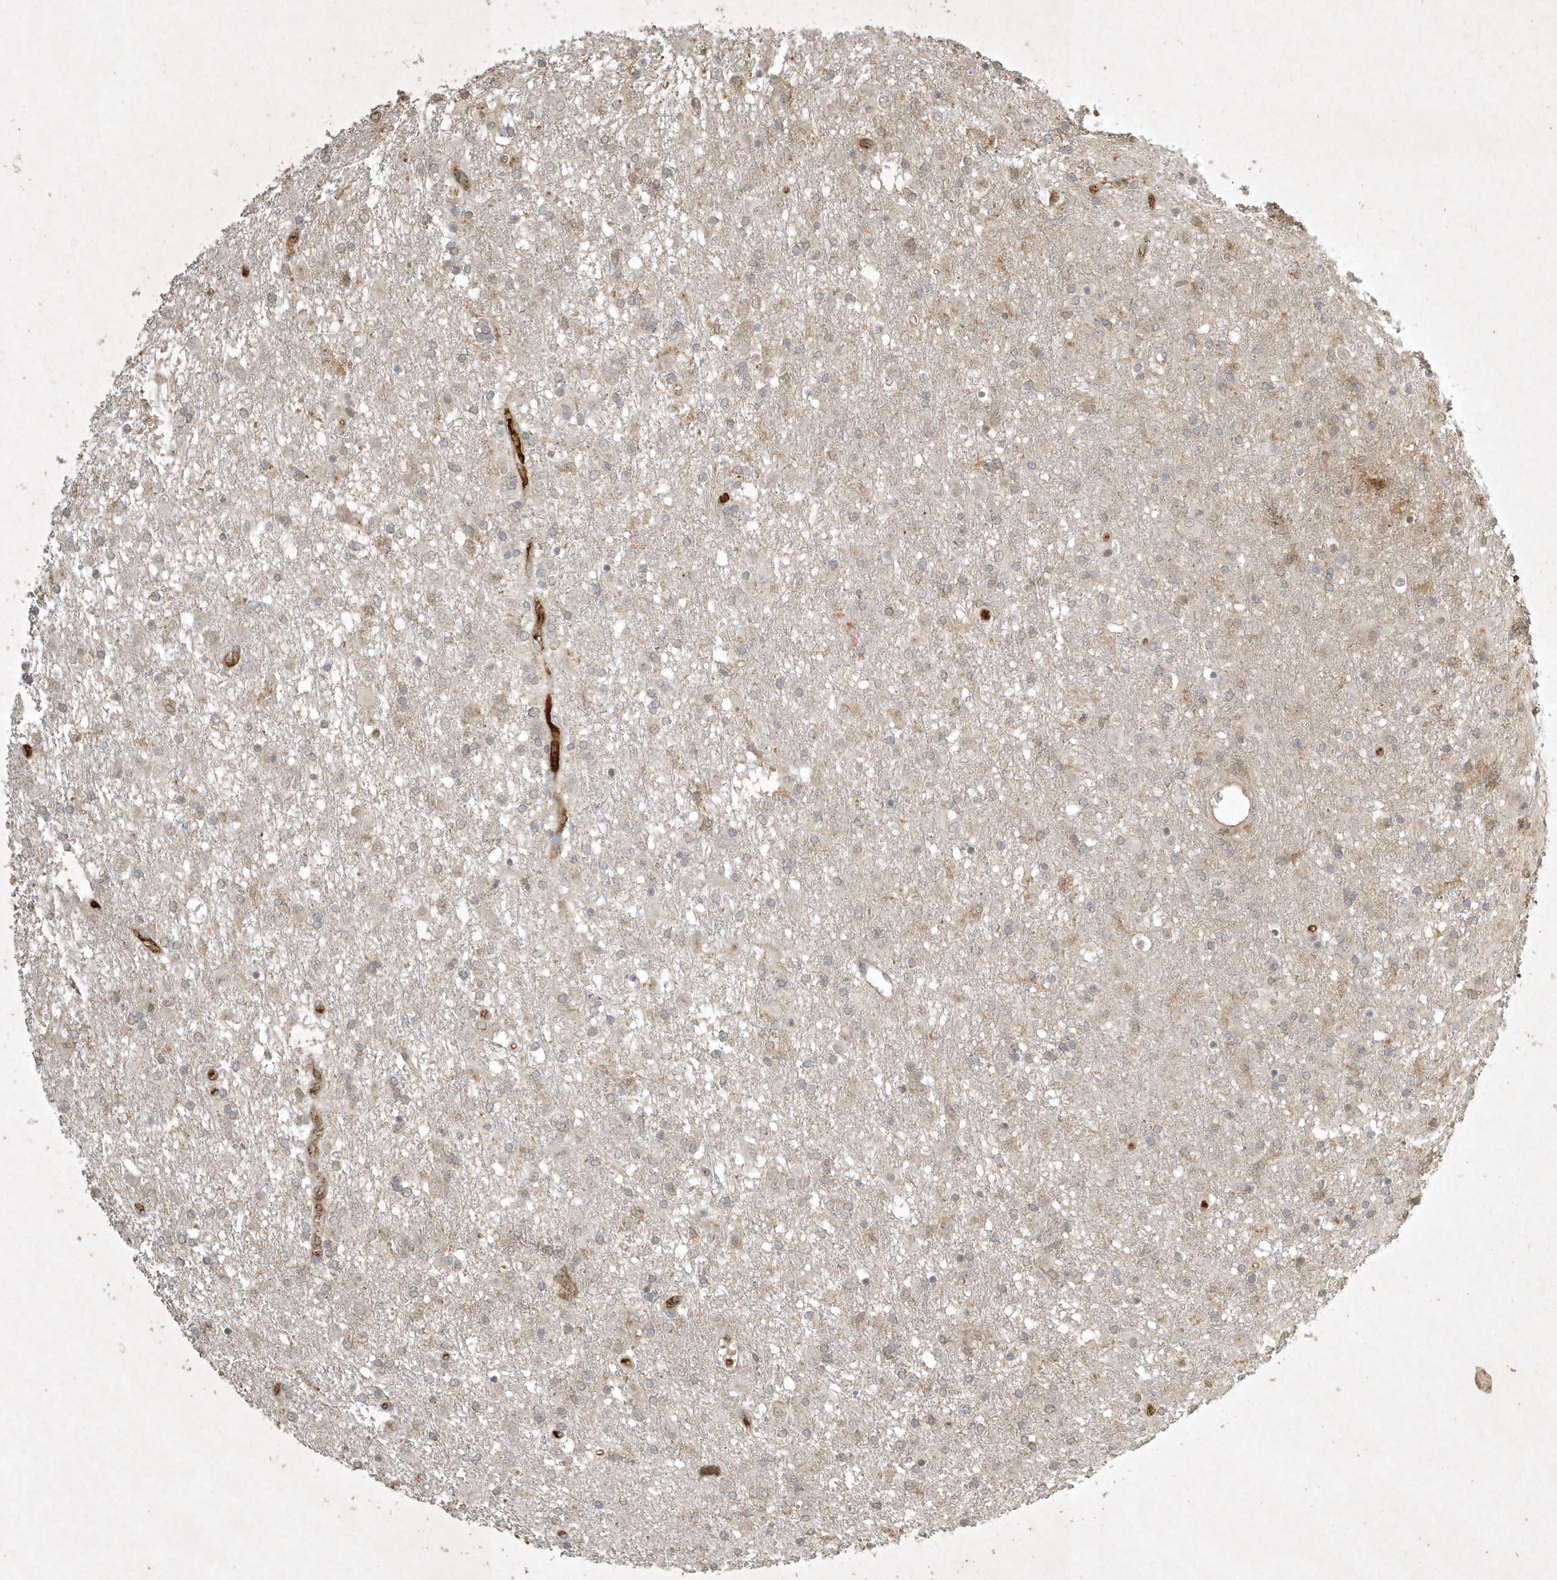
{"staining": {"intensity": "negative", "quantity": "none", "location": "none"}, "tissue": "glioma", "cell_type": "Tumor cells", "image_type": "cancer", "snomed": [{"axis": "morphology", "description": "Glioma, malignant, Low grade"}, {"axis": "topography", "description": "Brain"}], "caption": "This is an immunohistochemistry micrograph of glioma. There is no positivity in tumor cells.", "gene": "TNFAIP6", "patient": {"sex": "male", "age": 65}}